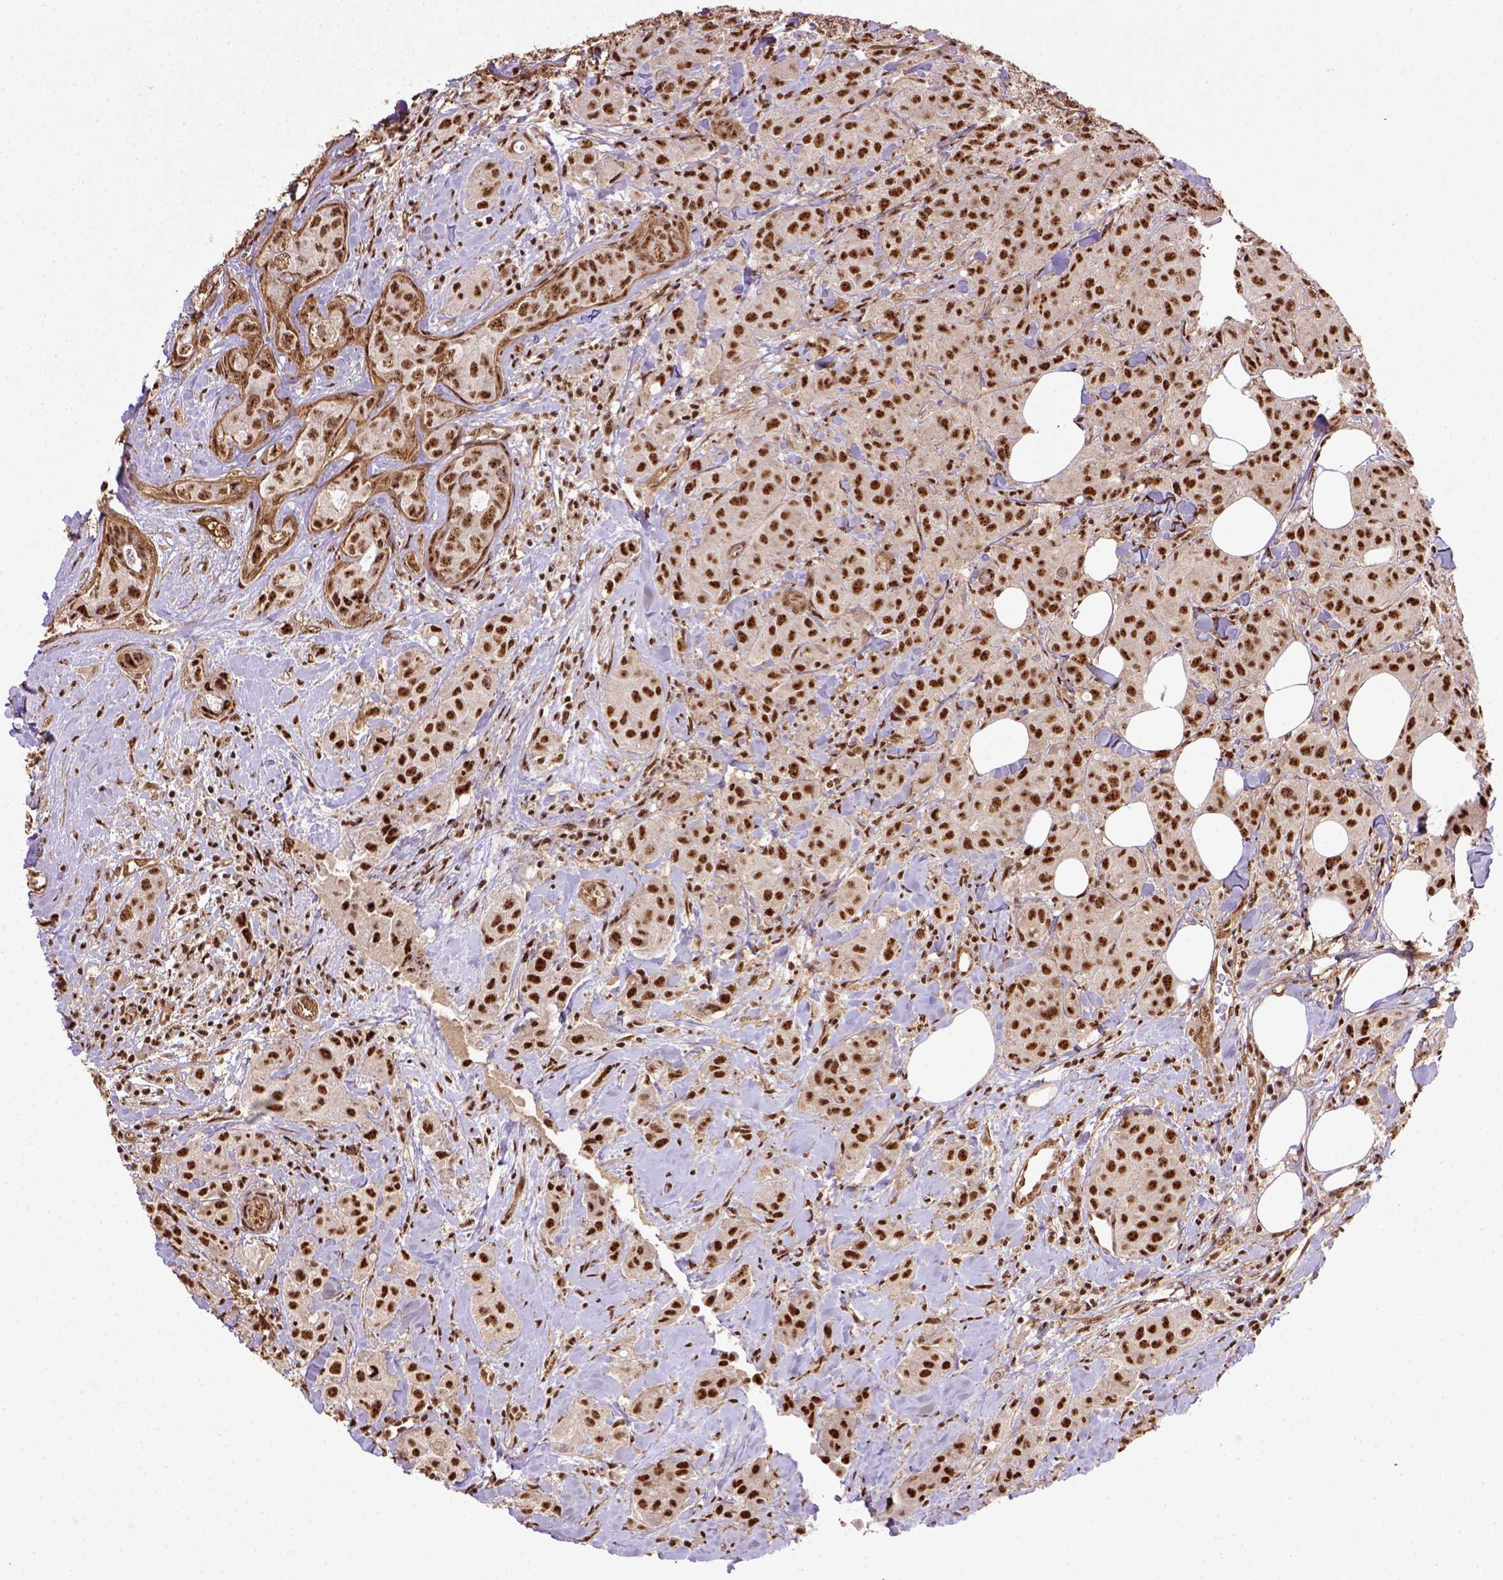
{"staining": {"intensity": "strong", "quantity": ">75%", "location": "nuclear"}, "tissue": "breast cancer", "cell_type": "Tumor cells", "image_type": "cancer", "snomed": [{"axis": "morphology", "description": "Duct carcinoma"}, {"axis": "topography", "description": "Breast"}], "caption": "High-power microscopy captured an immunohistochemistry (IHC) image of intraductal carcinoma (breast), revealing strong nuclear positivity in about >75% of tumor cells.", "gene": "PPIG", "patient": {"sex": "female", "age": 43}}